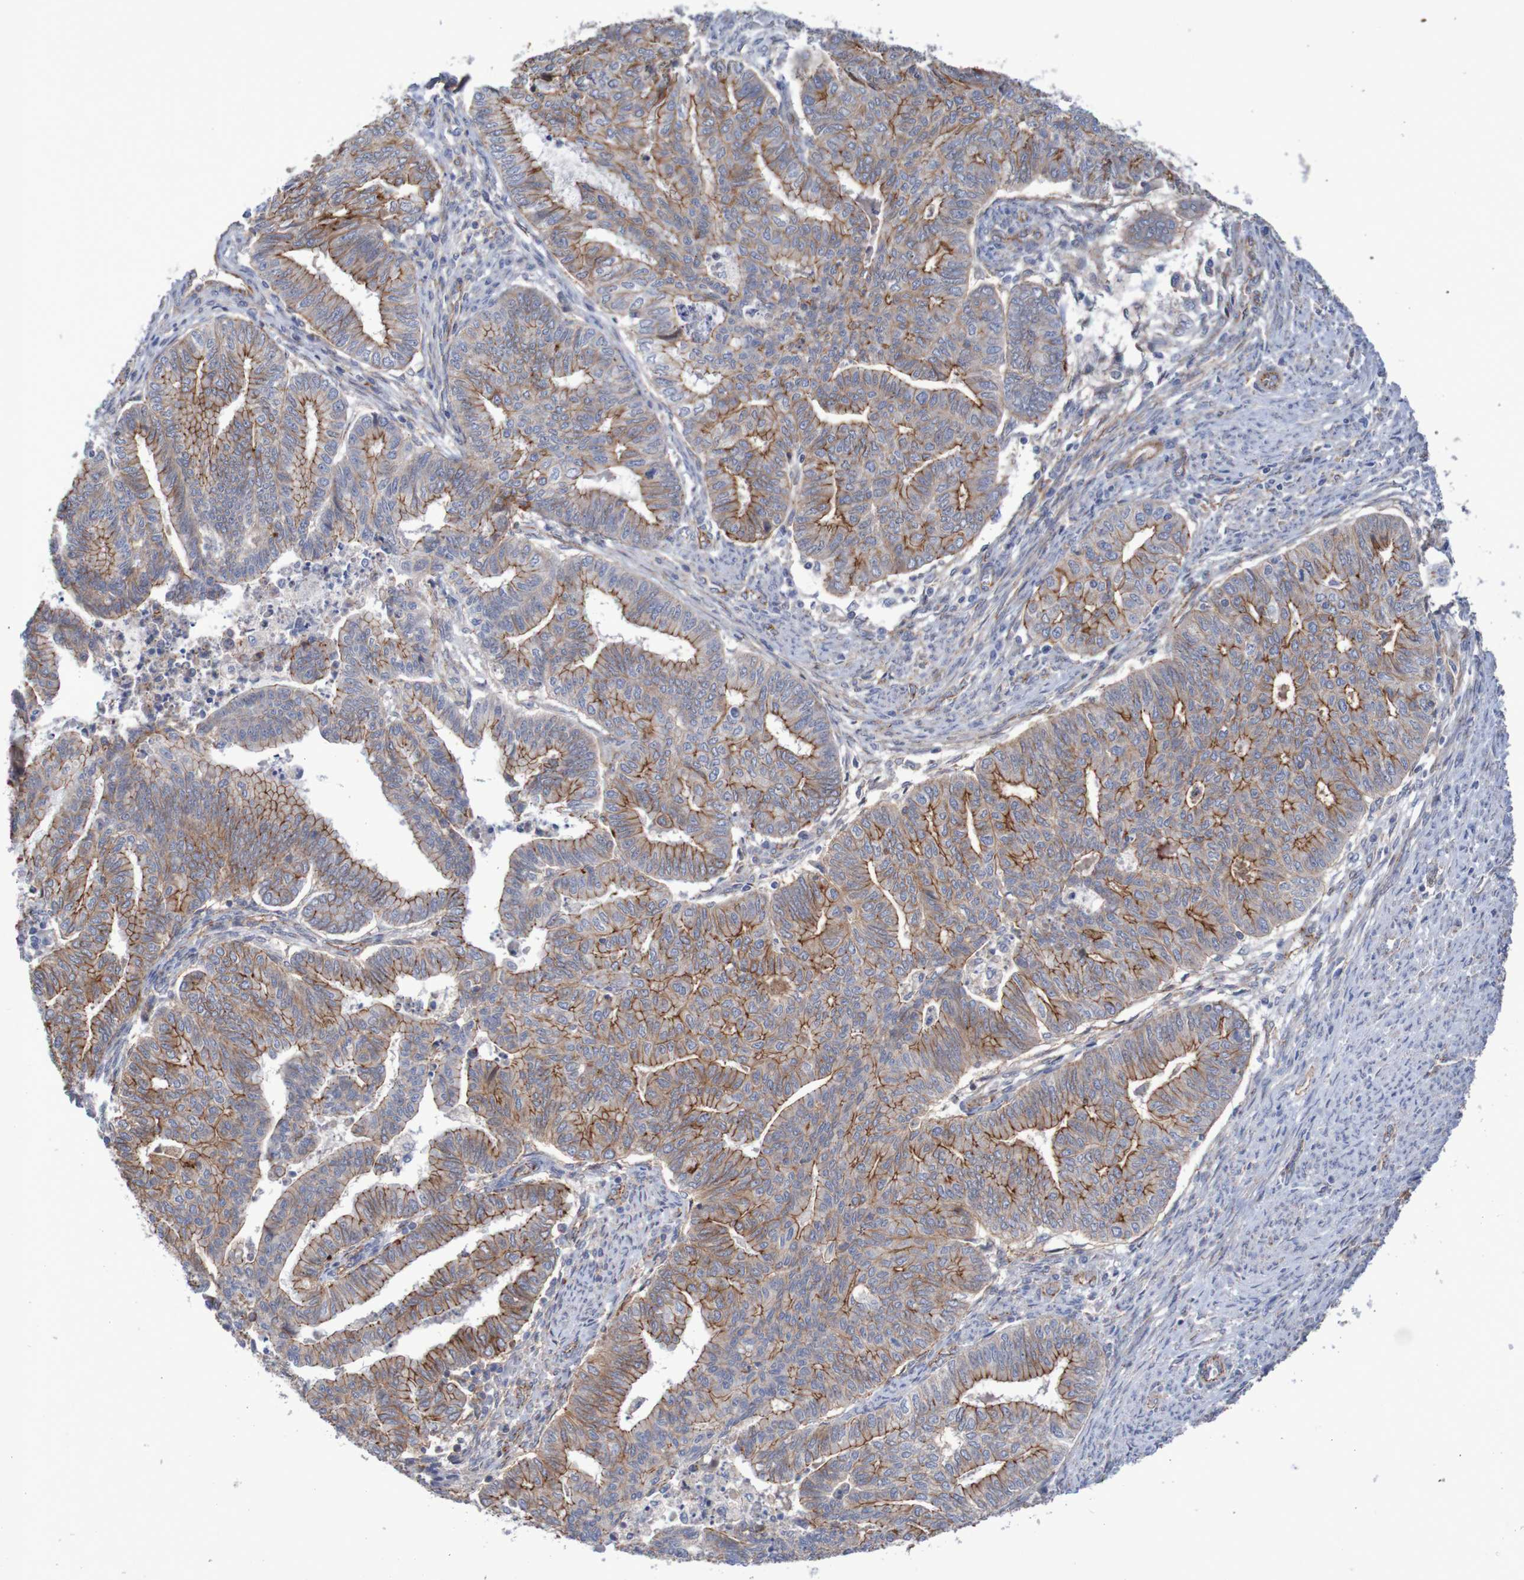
{"staining": {"intensity": "moderate", "quantity": ">75%", "location": "cytoplasmic/membranous"}, "tissue": "endometrial cancer", "cell_type": "Tumor cells", "image_type": "cancer", "snomed": [{"axis": "morphology", "description": "Adenocarcinoma, NOS"}, {"axis": "topography", "description": "Endometrium"}], "caption": "A medium amount of moderate cytoplasmic/membranous positivity is present in approximately >75% of tumor cells in endometrial cancer (adenocarcinoma) tissue.", "gene": "NECTIN2", "patient": {"sex": "female", "age": 79}}